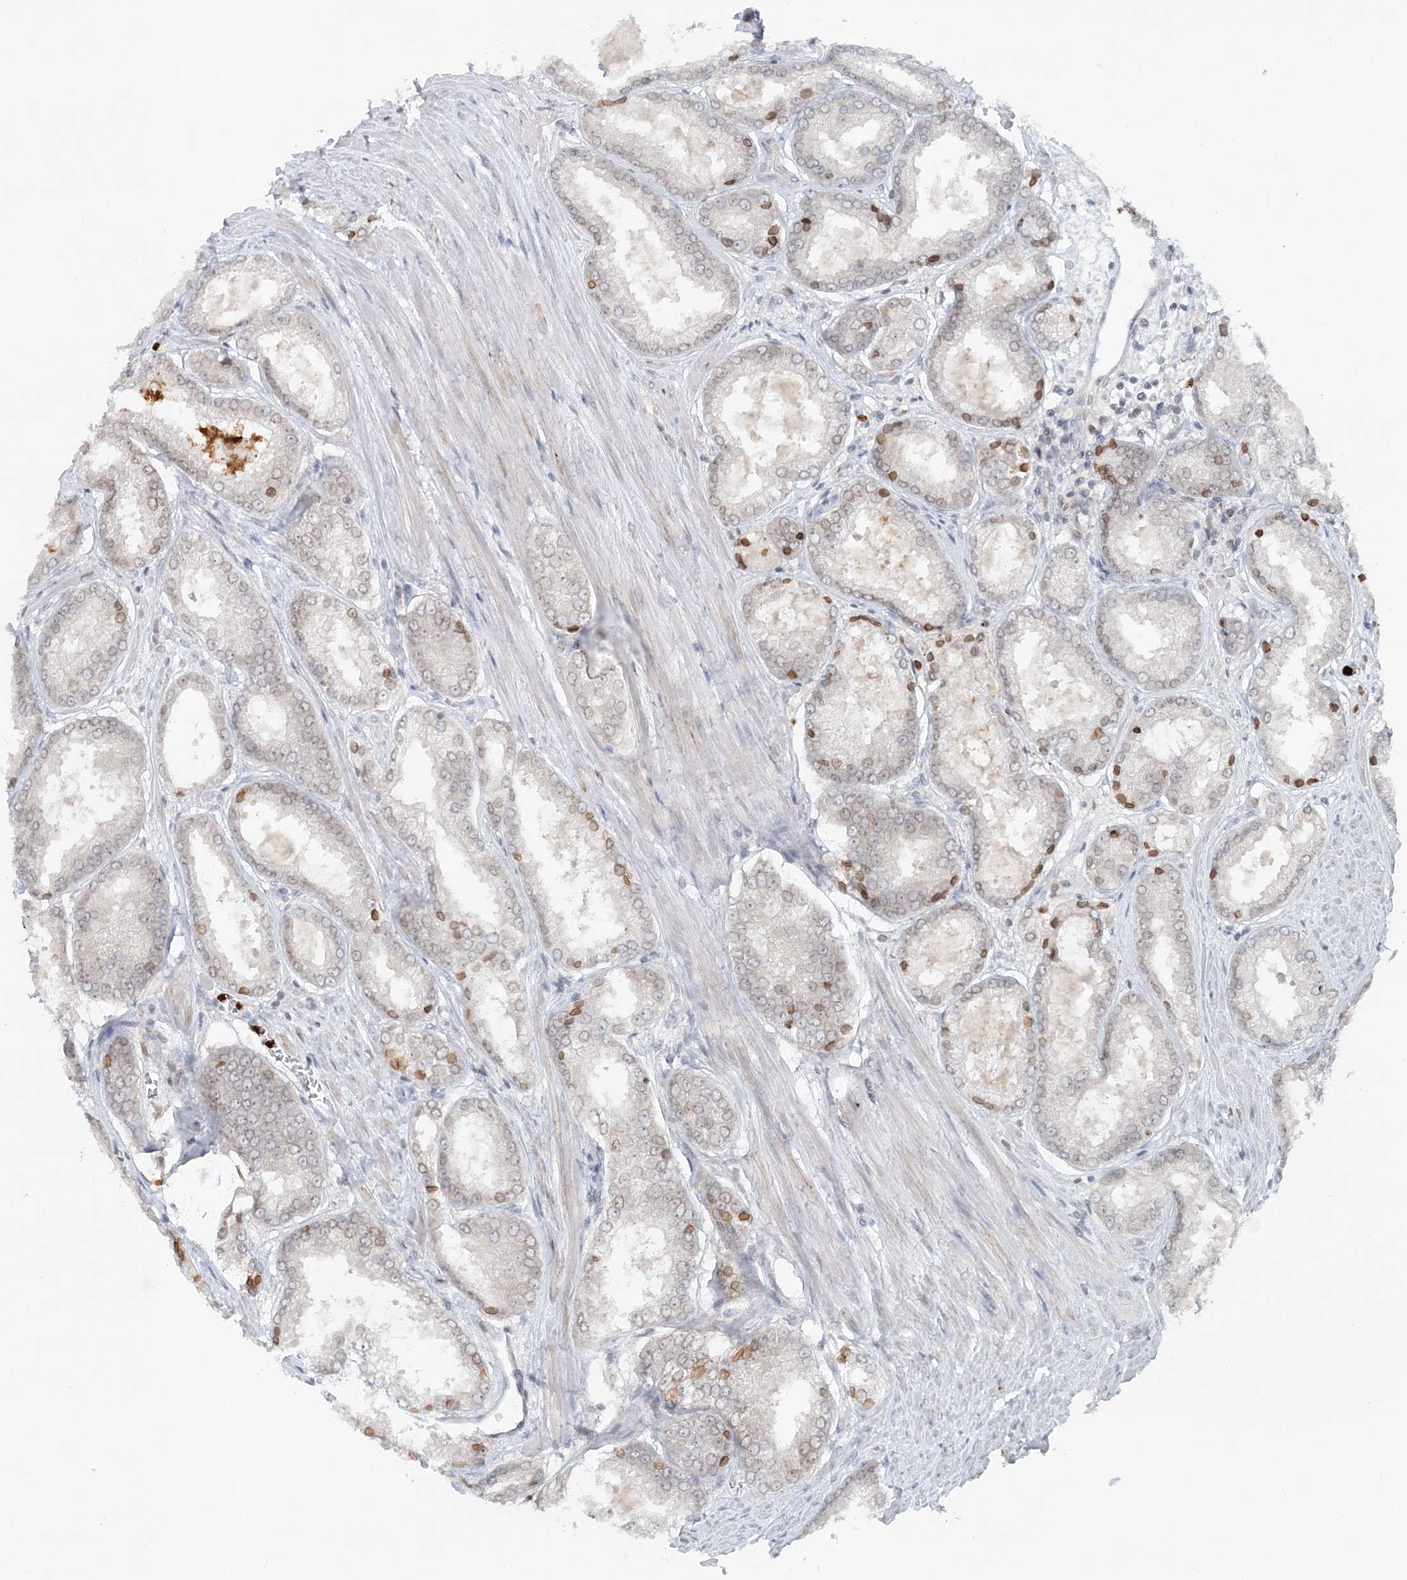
{"staining": {"intensity": "moderate", "quantity": "<25%", "location": "cytoplasmic/membranous,nuclear"}, "tissue": "prostate cancer", "cell_type": "Tumor cells", "image_type": "cancer", "snomed": [{"axis": "morphology", "description": "Adenocarcinoma, Low grade"}, {"axis": "topography", "description": "Prostate"}], "caption": "Brown immunohistochemical staining in human prostate cancer (low-grade adenocarcinoma) demonstrates moderate cytoplasmic/membranous and nuclear staining in about <25% of tumor cells. (IHC, brightfield microscopy, high magnification).", "gene": "NUP54", "patient": {"sex": "male", "age": 64}}